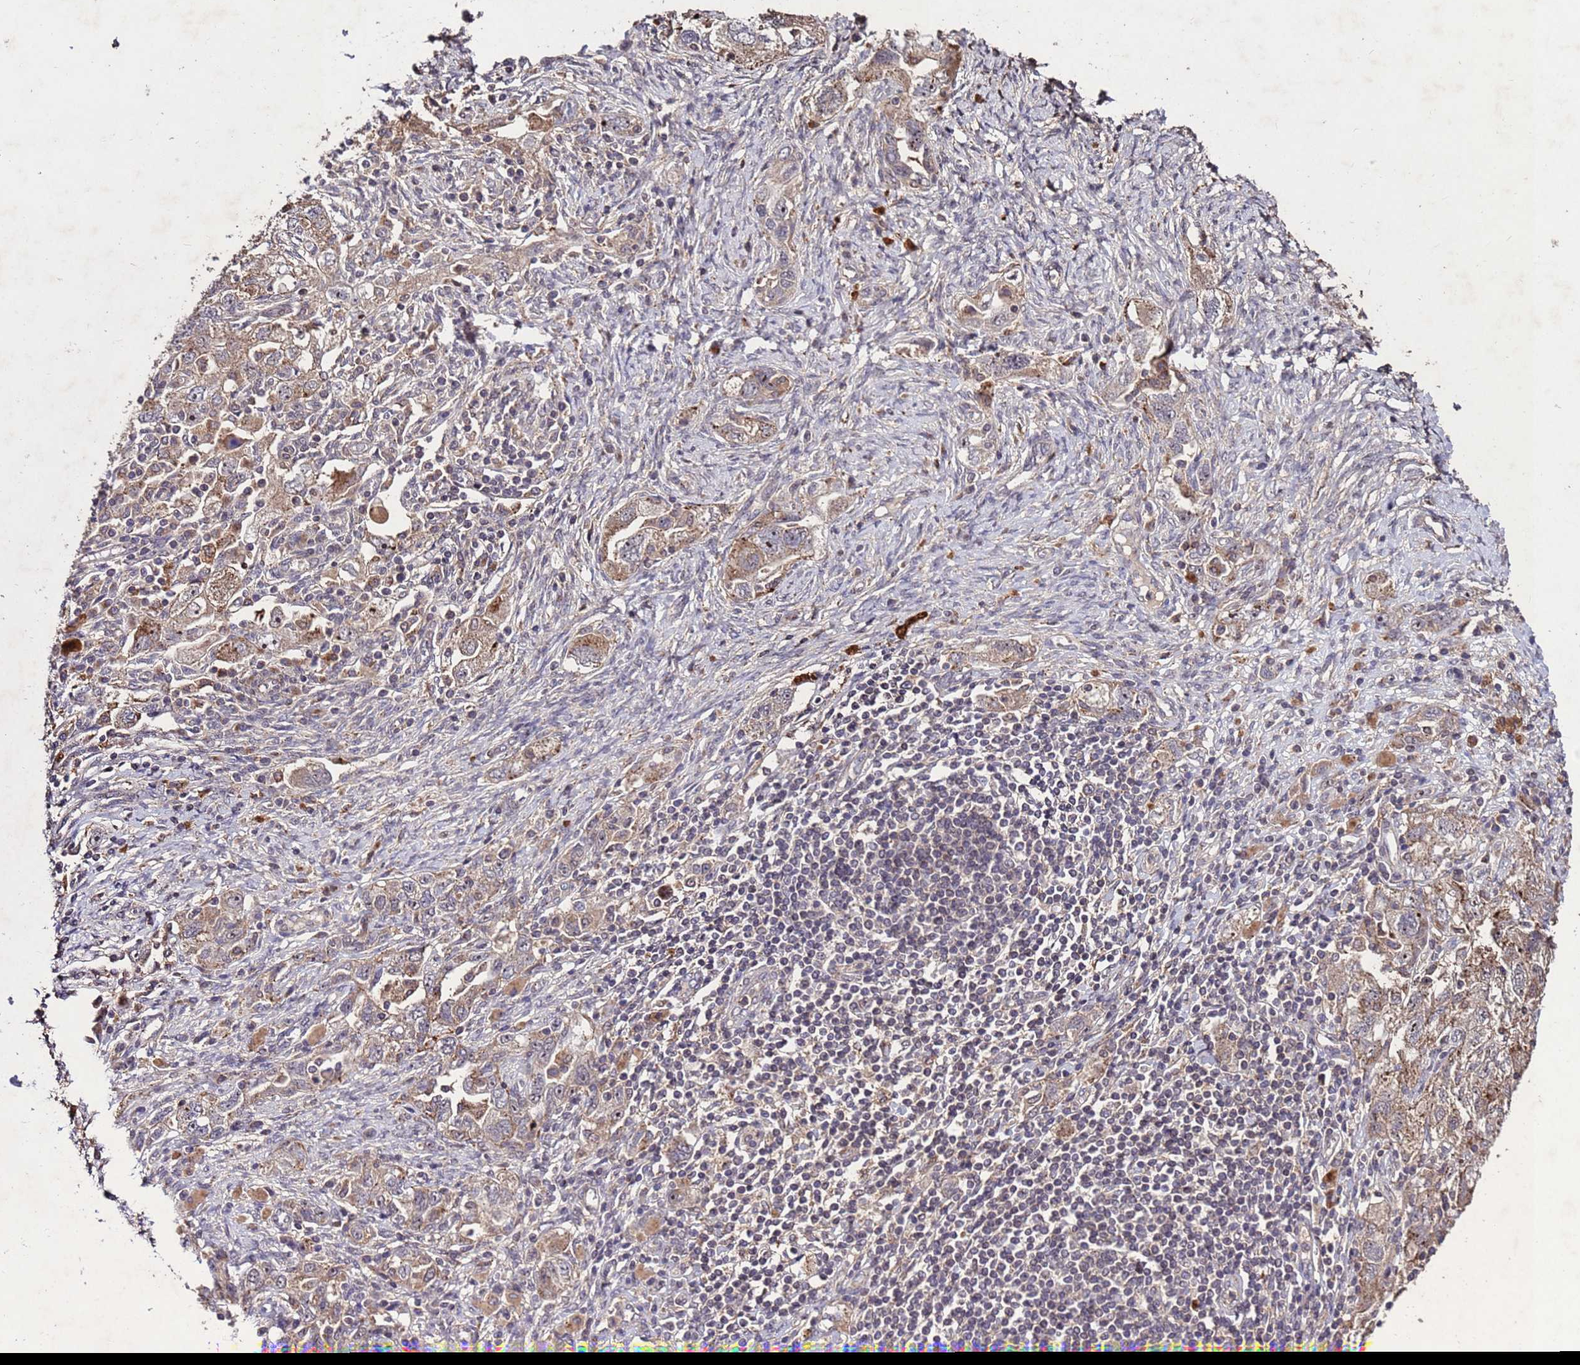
{"staining": {"intensity": "moderate", "quantity": ">75%", "location": "cytoplasmic/membranous"}, "tissue": "ovarian cancer", "cell_type": "Tumor cells", "image_type": "cancer", "snomed": [{"axis": "morphology", "description": "Carcinoma, NOS"}, {"axis": "morphology", "description": "Cystadenocarcinoma, serous, NOS"}, {"axis": "topography", "description": "Ovary"}], "caption": "Ovarian cancer stained with a brown dye displays moderate cytoplasmic/membranous positive staining in approximately >75% of tumor cells.", "gene": "TOR4A", "patient": {"sex": "female", "age": 69}}